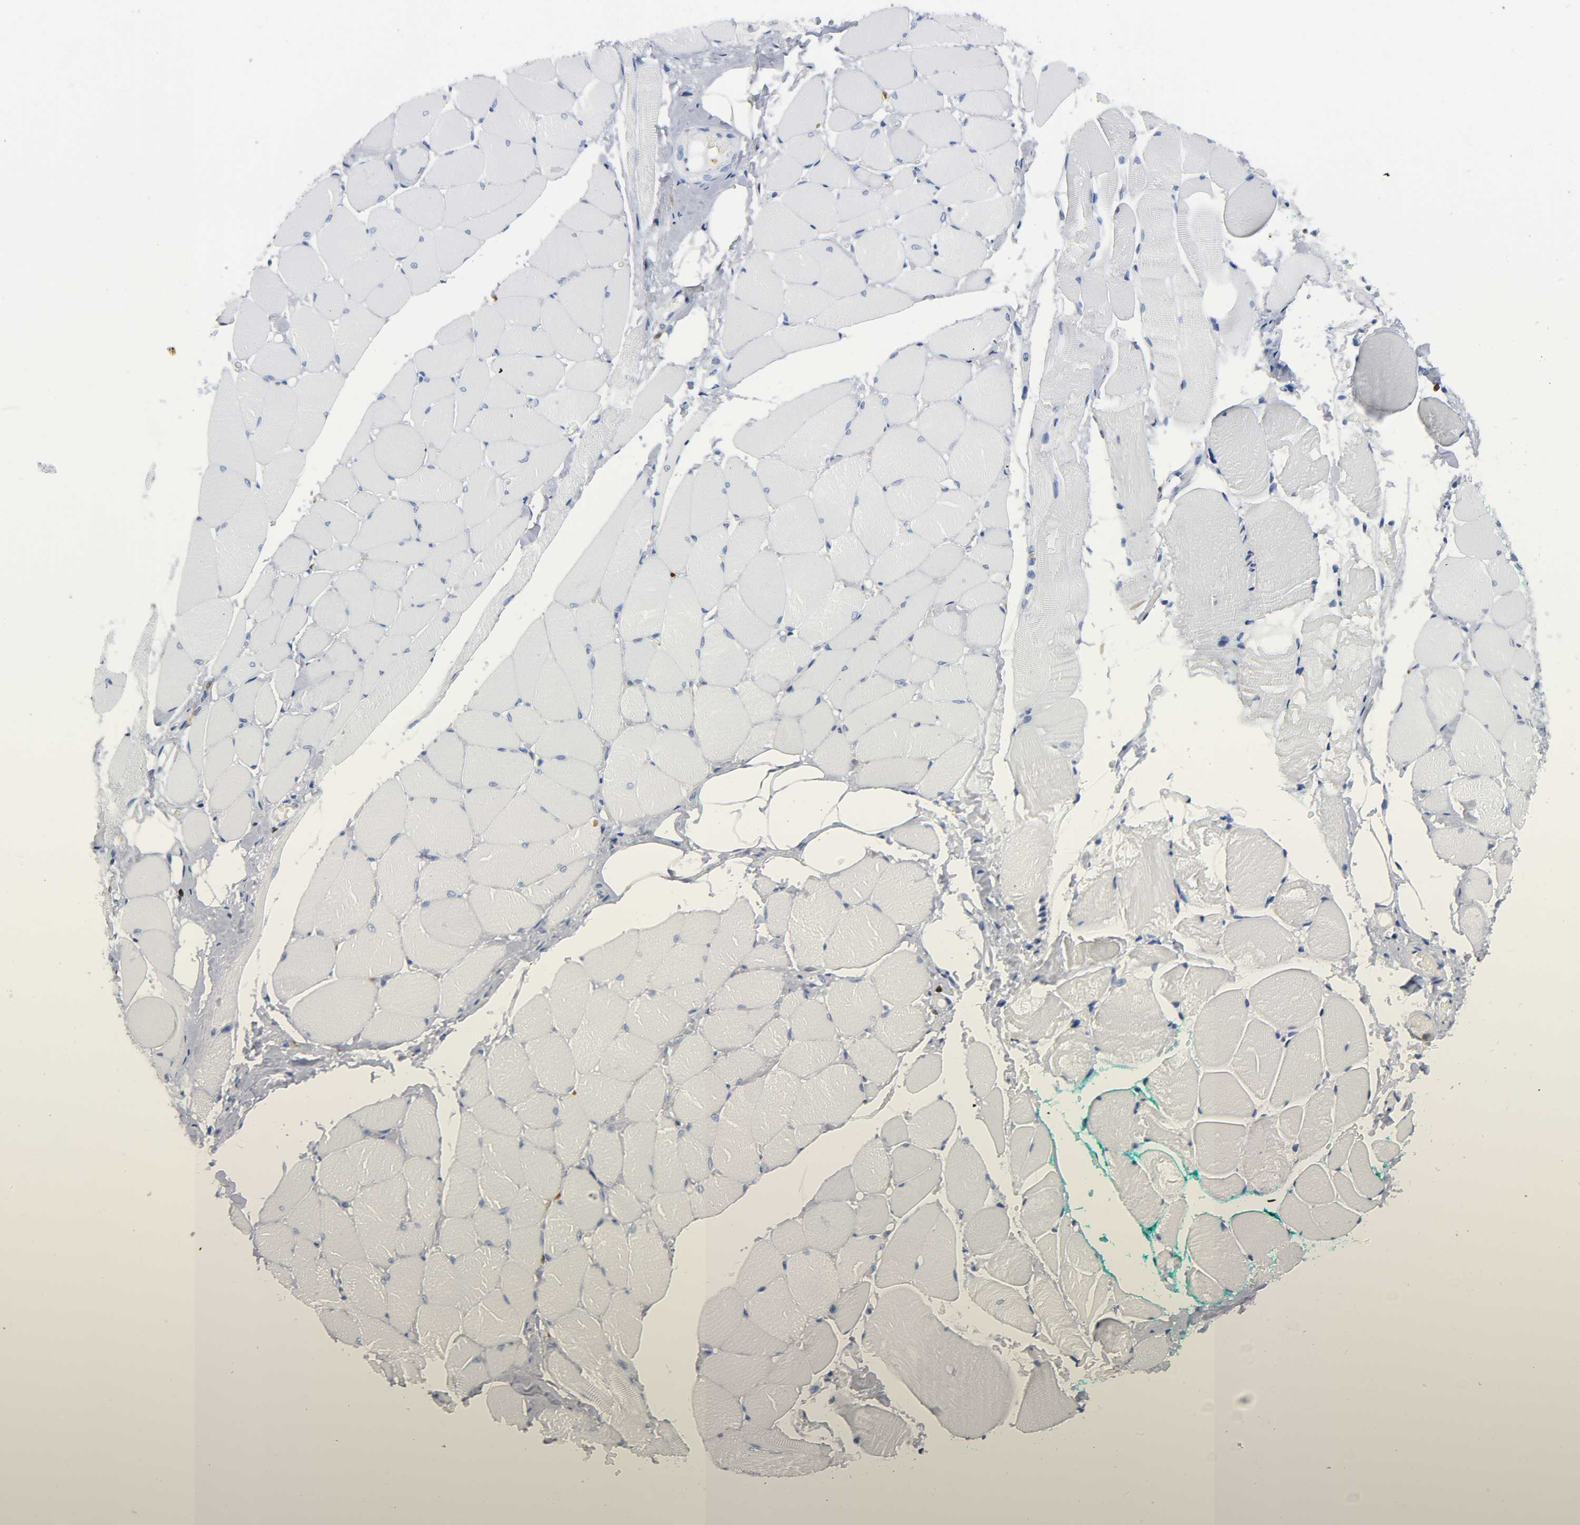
{"staining": {"intensity": "negative", "quantity": "none", "location": "none"}, "tissue": "skeletal muscle", "cell_type": "Myocytes", "image_type": "normal", "snomed": [{"axis": "morphology", "description": "Normal tissue, NOS"}, {"axis": "topography", "description": "Skeletal muscle"}, {"axis": "topography", "description": "Peripheral nerve tissue"}], "caption": "IHC histopathology image of unremarkable skeletal muscle stained for a protein (brown), which exhibits no staining in myocytes.", "gene": "DOK2", "patient": {"sex": "female", "age": 84}}